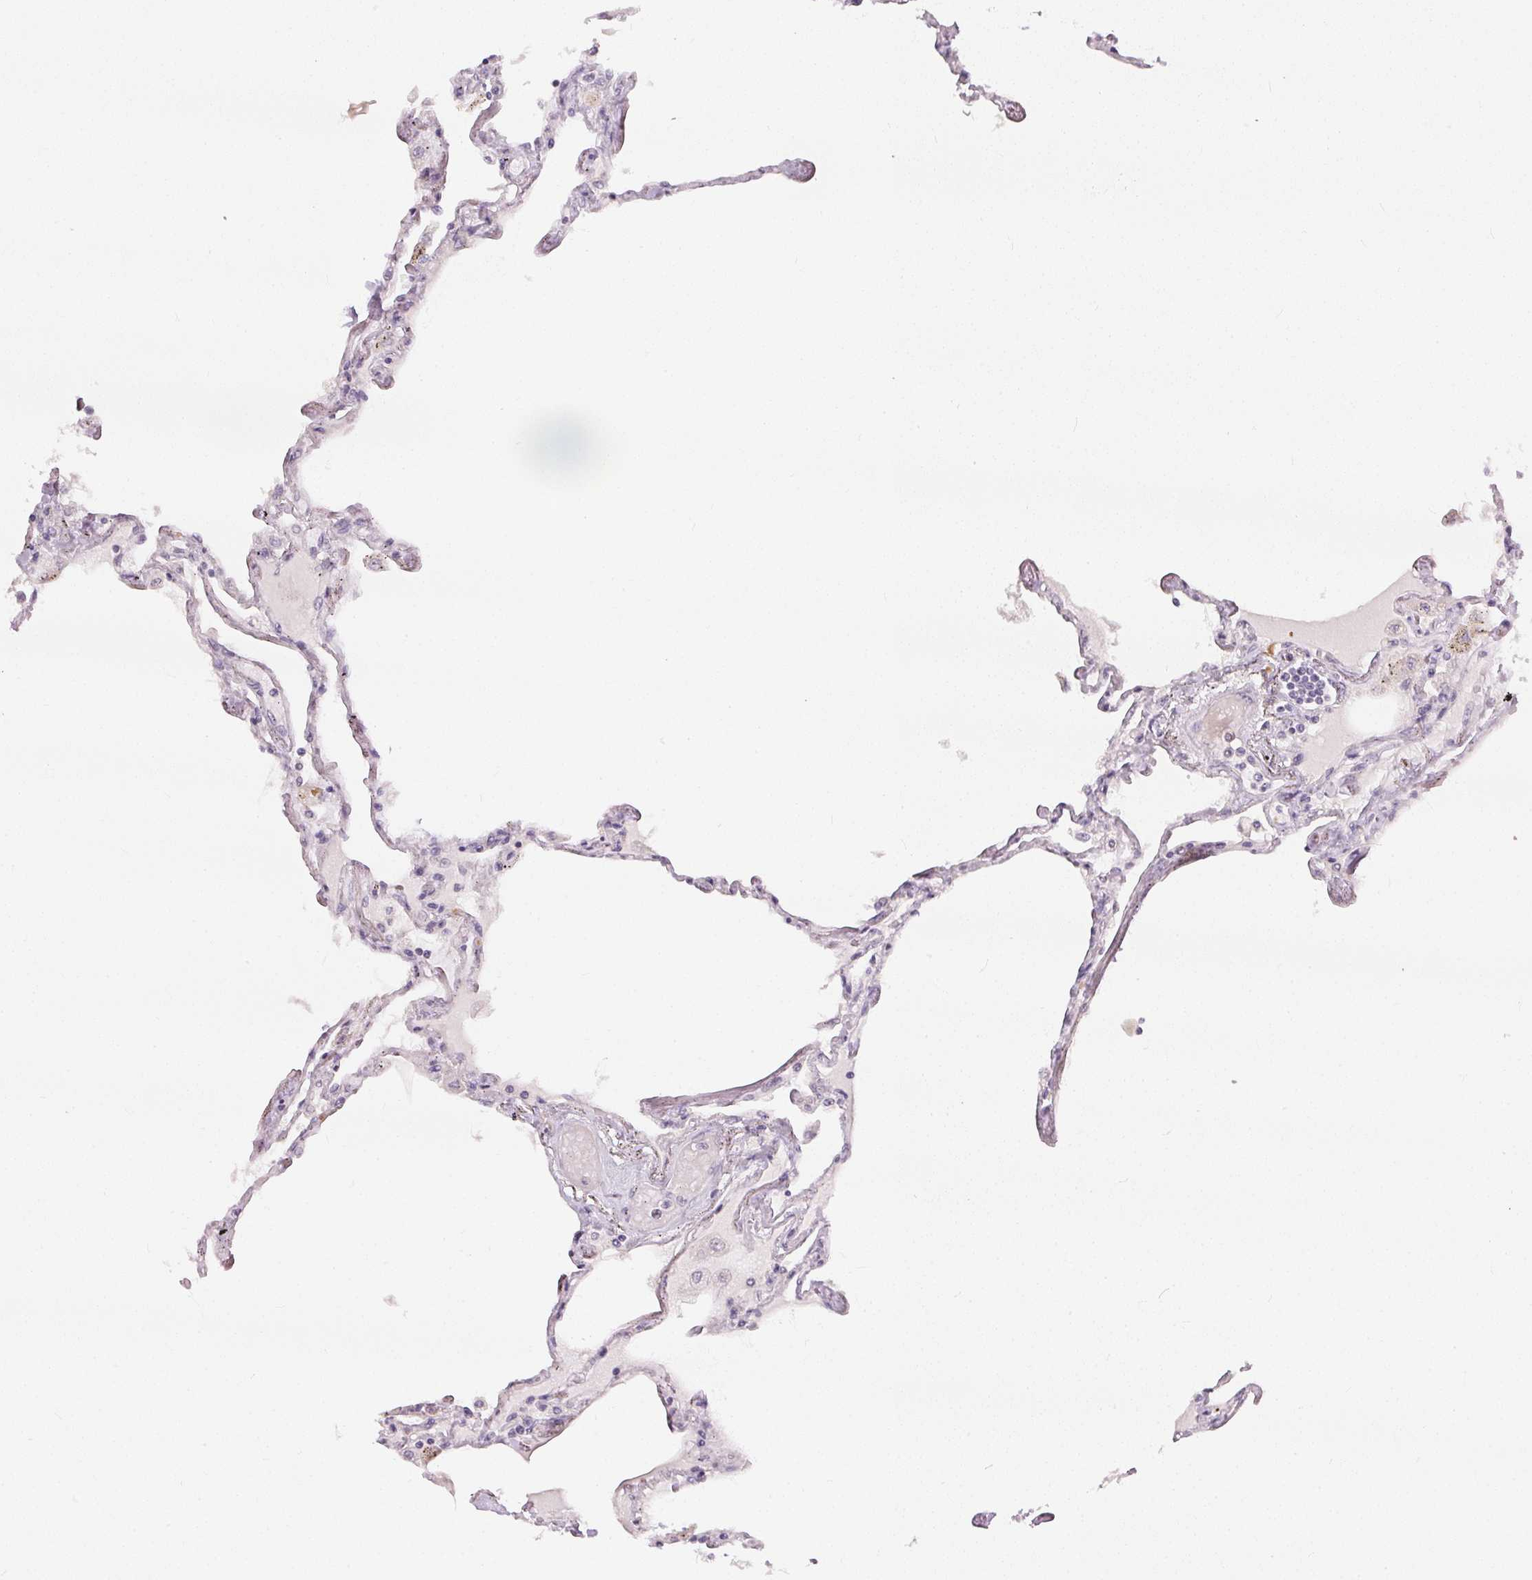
{"staining": {"intensity": "negative", "quantity": "none", "location": "none"}, "tissue": "lung", "cell_type": "Alveolar cells", "image_type": "normal", "snomed": [{"axis": "morphology", "description": "Normal tissue, NOS"}, {"axis": "morphology", "description": "Adenocarcinoma, NOS"}, {"axis": "topography", "description": "Cartilage tissue"}, {"axis": "topography", "description": "Lung"}], "caption": "Immunohistochemistry micrograph of unremarkable lung: human lung stained with DAB displays no significant protein staining in alveolar cells.", "gene": "TTC23L", "patient": {"sex": "female", "age": 67}}